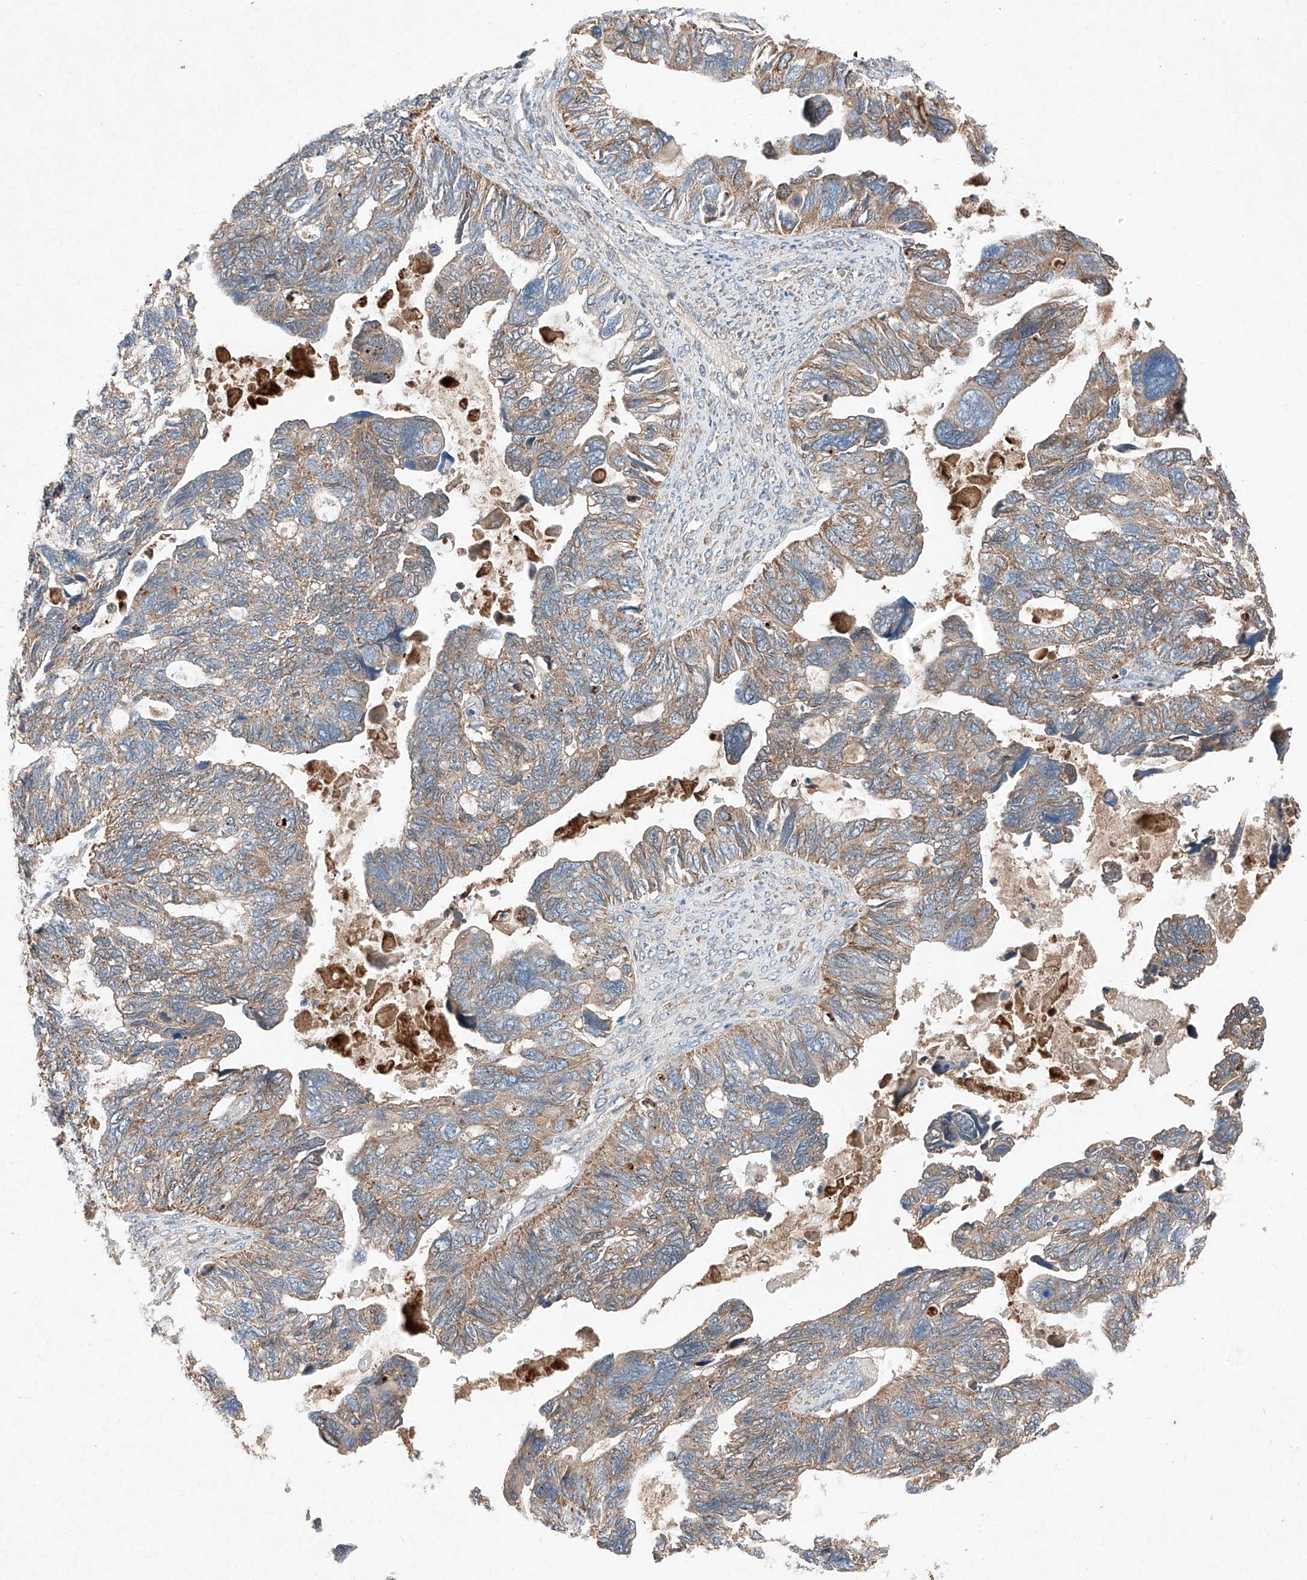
{"staining": {"intensity": "moderate", "quantity": ">75%", "location": "cytoplasmic/membranous"}, "tissue": "ovarian cancer", "cell_type": "Tumor cells", "image_type": "cancer", "snomed": [{"axis": "morphology", "description": "Cystadenocarcinoma, serous, NOS"}, {"axis": "topography", "description": "Ovary"}], "caption": "Tumor cells demonstrate medium levels of moderate cytoplasmic/membranous positivity in approximately >75% of cells in ovarian serous cystadenocarcinoma. (Brightfield microscopy of DAB IHC at high magnification).", "gene": "RUSC1", "patient": {"sex": "female", "age": 79}}